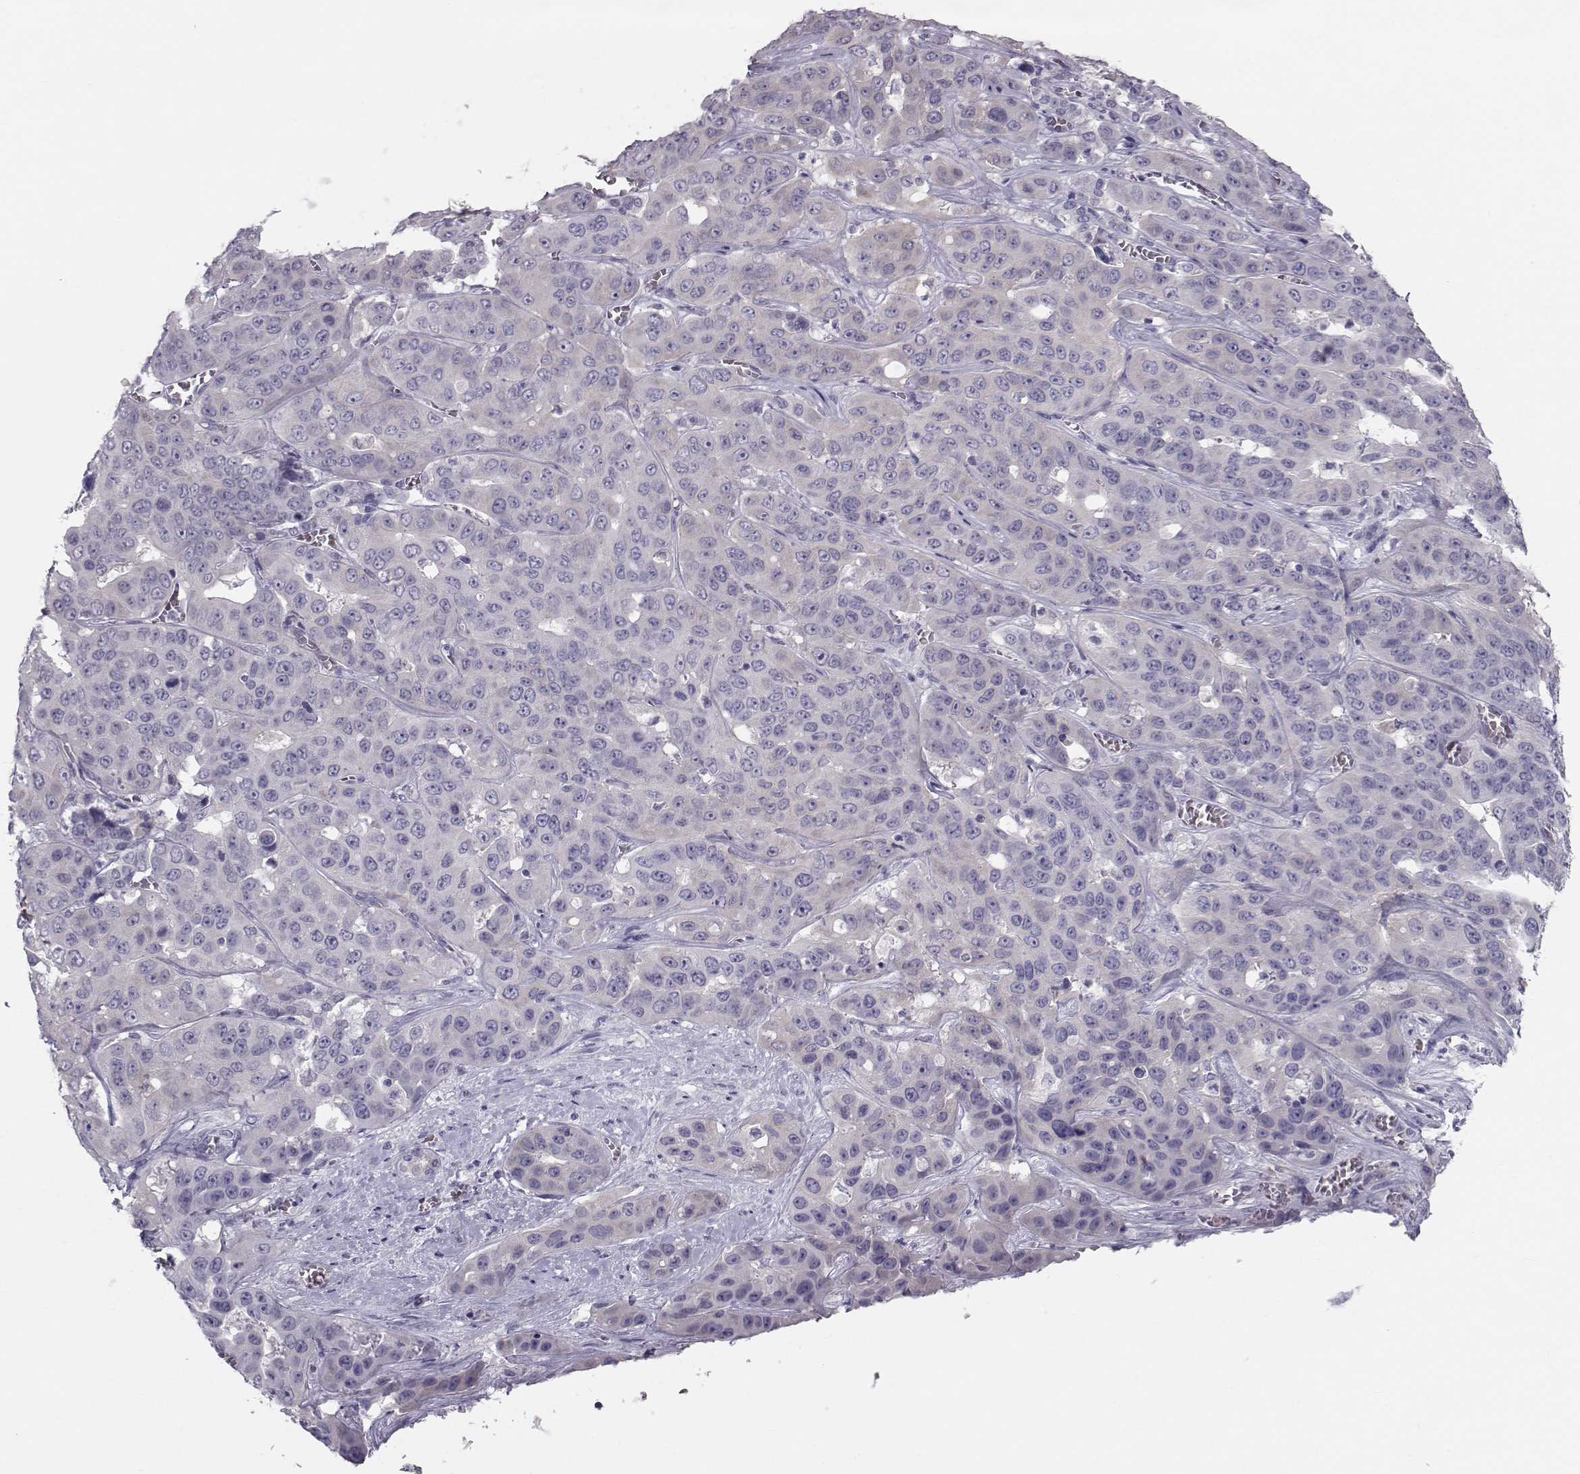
{"staining": {"intensity": "weak", "quantity": "<25%", "location": "cytoplasmic/membranous"}, "tissue": "liver cancer", "cell_type": "Tumor cells", "image_type": "cancer", "snomed": [{"axis": "morphology", "description": "Cholangiocarcinoma"}, {"axis": "topography", "description": "Liver"}], "caption": "Tumor cells show no significant protein staining in liver cancer (cholangiocarcinoma).", "gene": "GARIN3", "patient": {"sex": "female", "age": 52}}